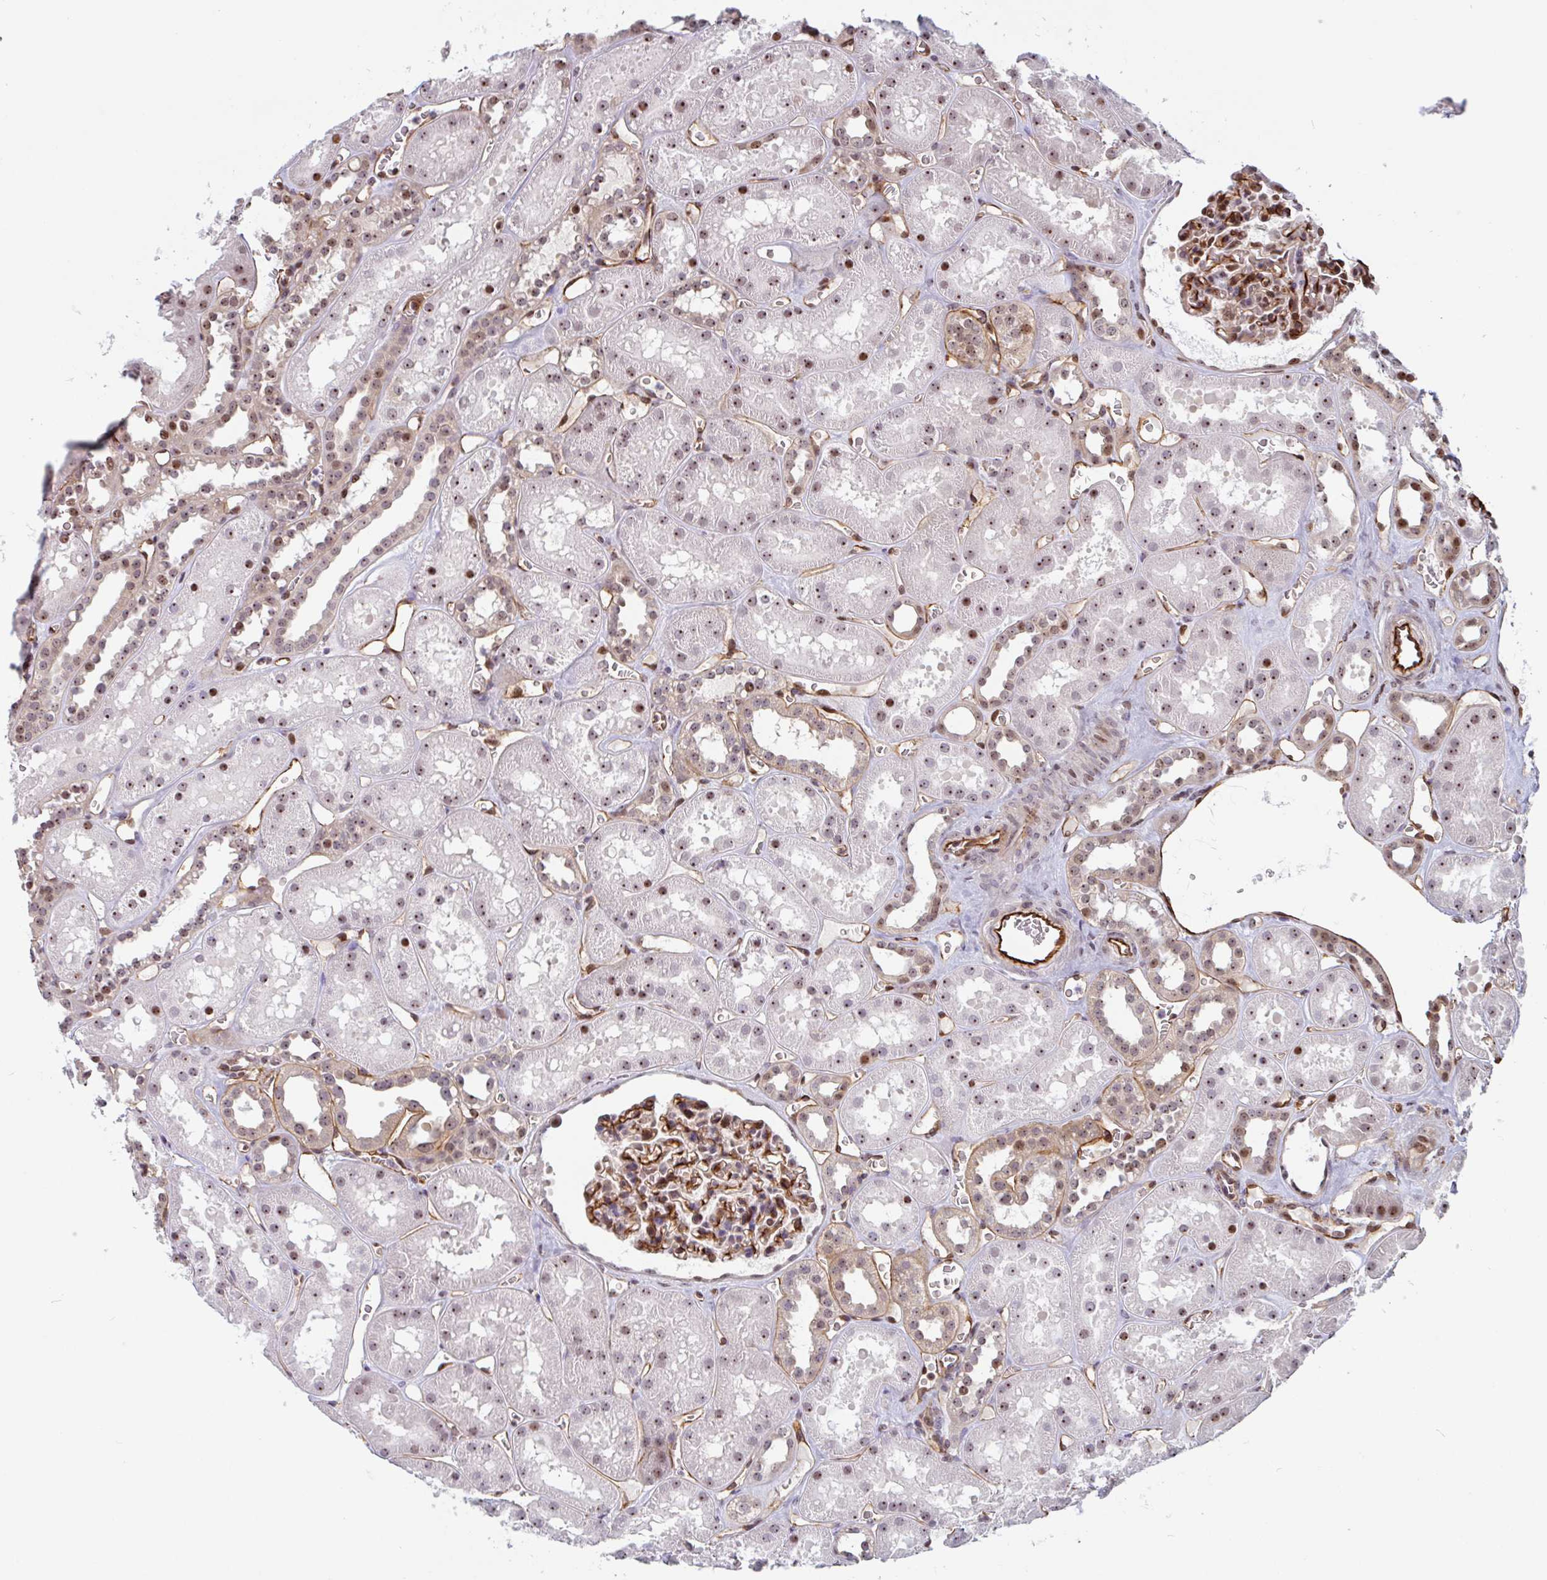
{"staining": {"intensity": "moderate", "quantity": "<25%", "location": "nuclear"}, "tissue": "kidney", "cell_type": "Cells in glomeruli", "image_type": "normal", "snomed": [{"axis": "morphology", "description": "Normal tissue, NOS"}, {"axis": "topography", "description": "Kidney"}], "caption": "The histopathology image exhibits staining of benign kidney, revealing moderate nuclear protein positivity (brown color) within cells in glomeruli. (Stains: DAB in brown, nuclei in blue, Microscopy: brightfield microscopy at high magnification).", "gene": "ZNF689", "patient": {"sex": "female", "age": 41}}